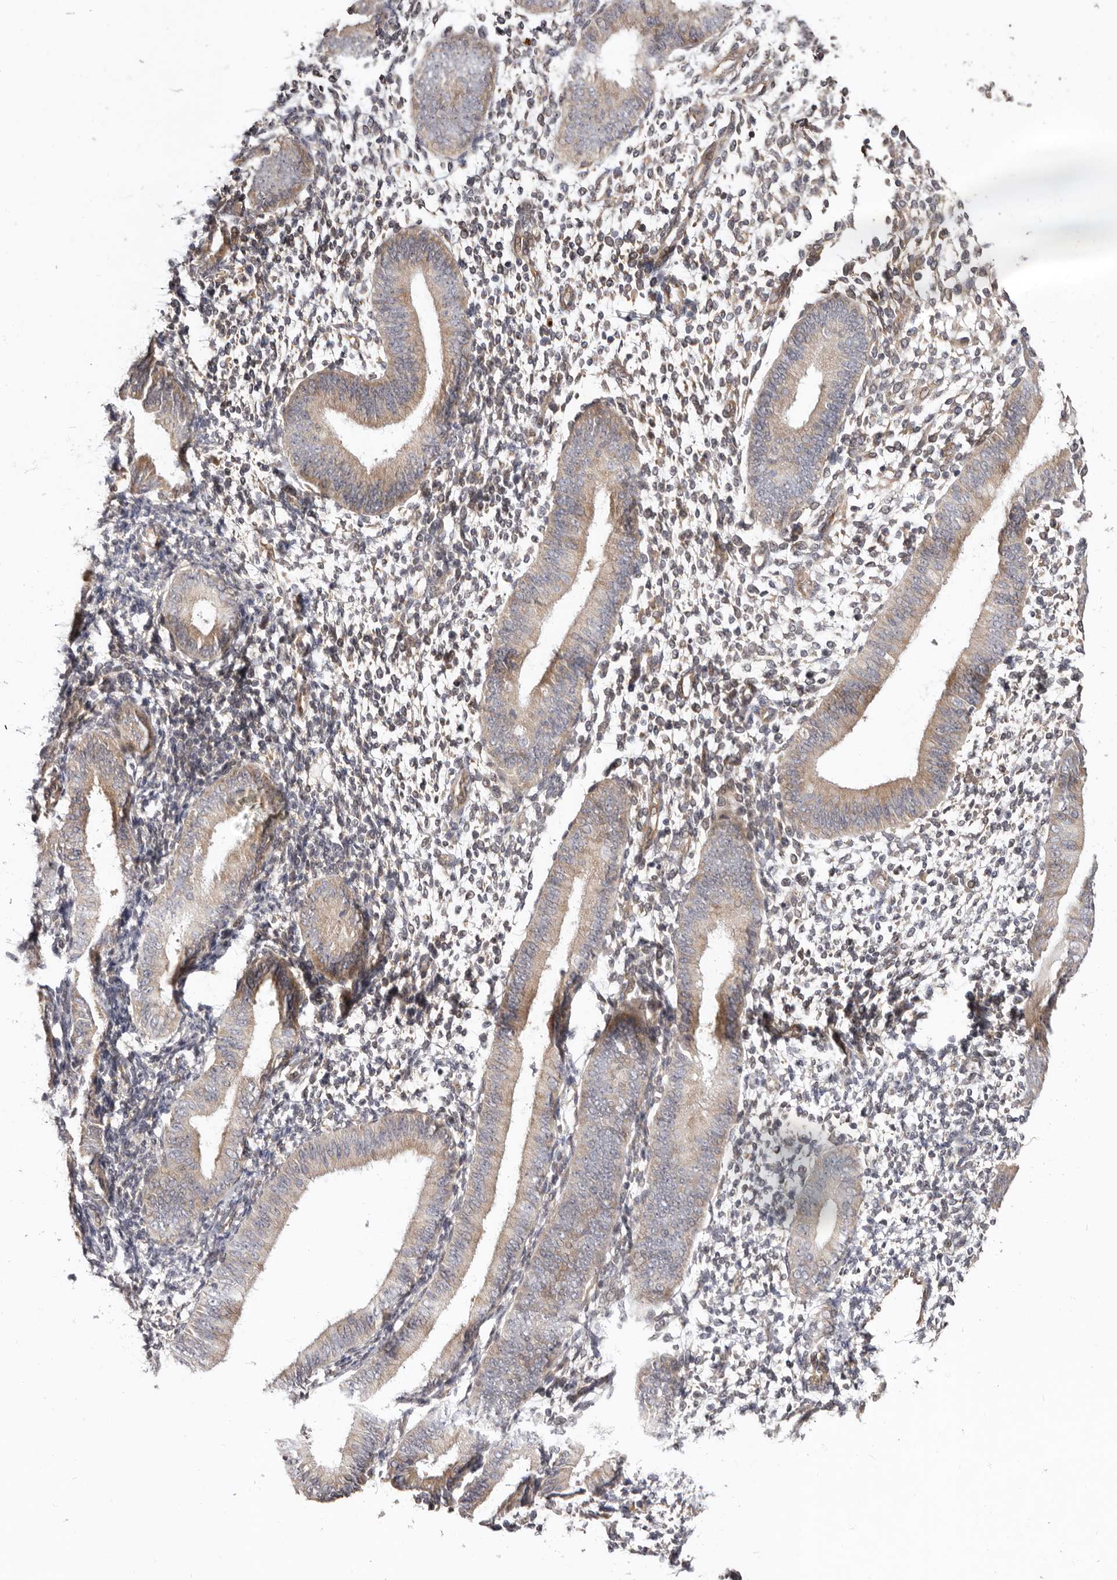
{"staining": {"intensity": "weak", "quantity": "25%-75%", "location": "cytoplasmic/membranous"}, "tissue": "endometrium", "cell_type": "Cells in endometrial stroma", "image_type": "normal", "snomed": [{"axis": "morphology", "description": "Normal tissue, NOS"}, {"axis": "topography", "description": "Uterus"}, {"axis": "topography", "description": "Endometrium"}], "caption": "The histopathology image reveals immunohistochemical staining of normal endometrium. There is weak cytoplasmic/membranous expression is identified in approximately 25%-75% of cells in endometrial stroma. (DAB IHC, brown staining for protein, blue staining for nuclei).", "gene": "SBDS", "patient": {"sex": "female", "age": 48}}